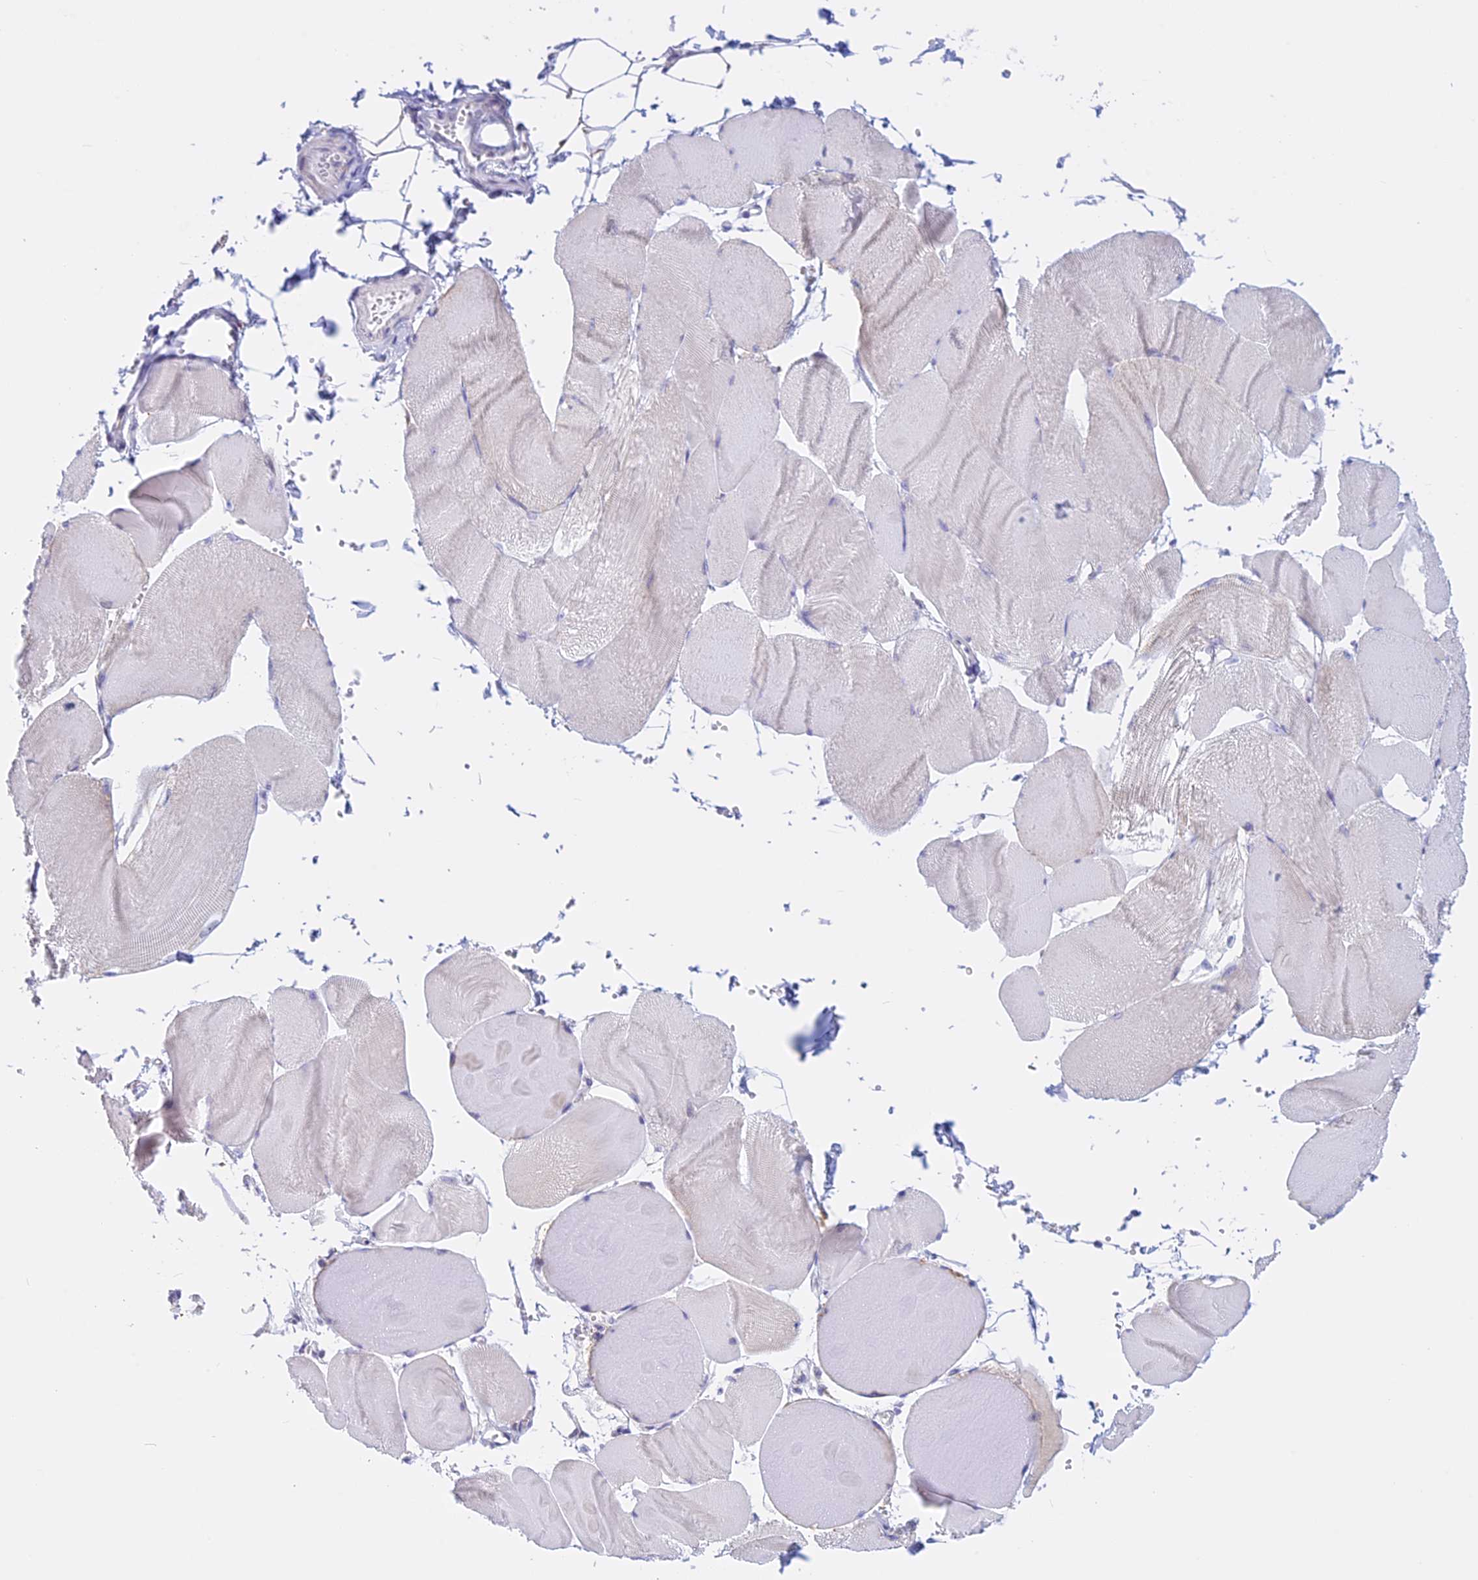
{"staining": {"intensity": "negative", "quantity": "none", "location": "none"}, "tissue": "skeletal muscle", "cell_type": "Myocytes", "image_type": "normal", "snomed": [{"axis": "morphology", "description": "Normal tissue, NOS"}, {"axis": "morphology", "description": "Basal cell carcinoma"}, {"axis": "topography", "description": "Skeletal muscle"}], "caption": "This is an immunohistochemistry histopathology image of unremarkable human skeletal muscle. There is no staining in myocytes.", "gene": "LHFPL2", "patient": {"sex": "female", "age": 64}}